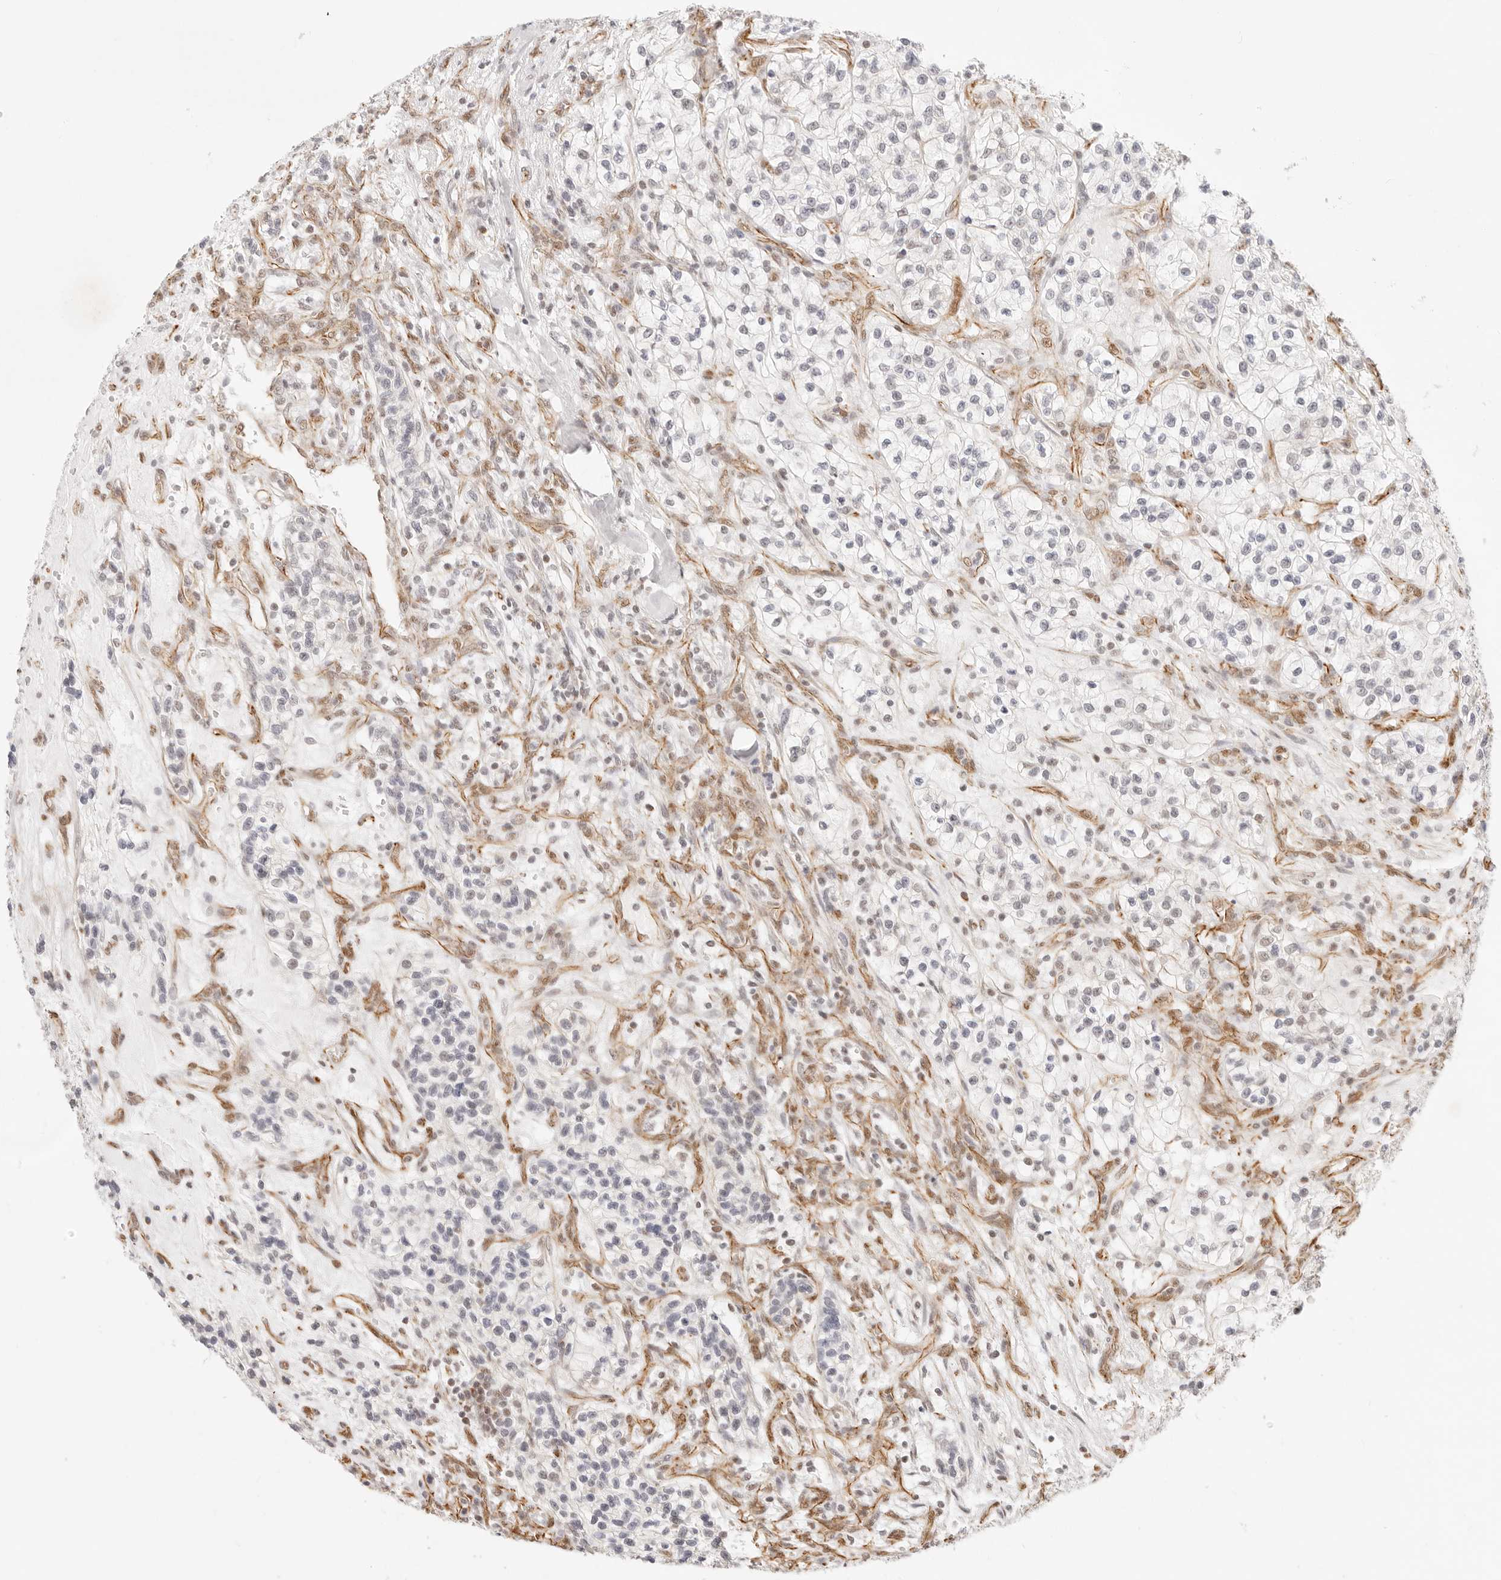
{"staining": {"intensity": "negative", "quantity": "none", "location": "none"}, "tissue": "renal cancer", "cell_type": "Tumor cells", "image_type": "cancer", "snomed": [{"axis": "morphology", "description": "Adenocarcinoma, NOS"}, {"axis": "topography", "description": "Kidney"}], "caption": "Image shows no protein expression in tumor cells of renal cancer tissue.", "gene": "ZC3H11A", "patient": {"sex": "female", "age": 57}}